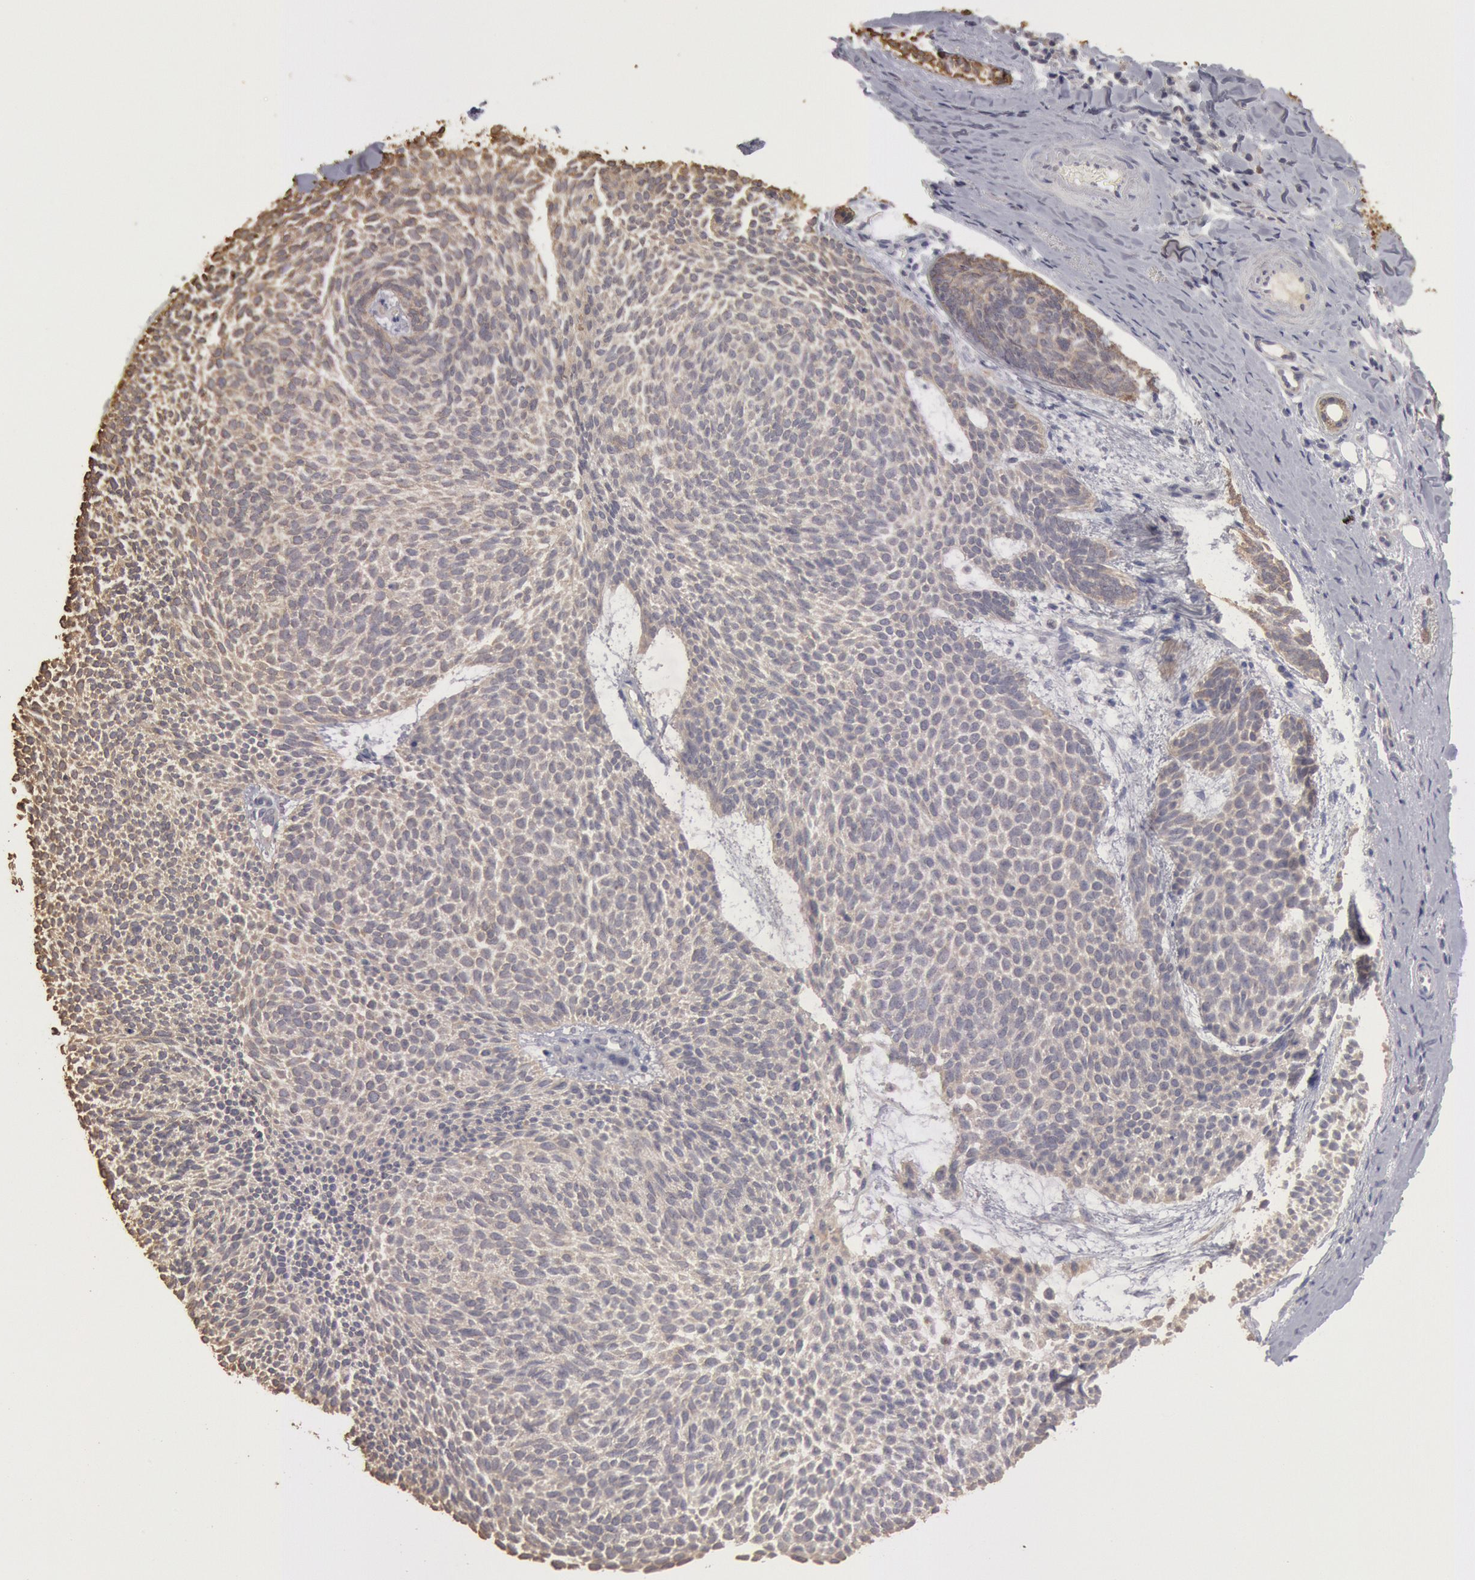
{"staining": {"intensity": "moderate", "quantity": ">75%", "location": "cytoplasmic/membranous"}, "tissue": "skin cancer", "cell_type": "Tumor cells", "image_type": "cancer", "snomed": [{"axis": "morphology", "description": "Basal cell carcinoma"}, {"axis": "topography", "description": "Skin"}], "caption": "Human skin basal cell carcinoma stained for a protein (brown) shows moderate cytoplasmic/membranous positive expression in about >75% of tumor cells.", "gene": "ZFP36L1", "patient": {"sex": "male", "age": 84}}